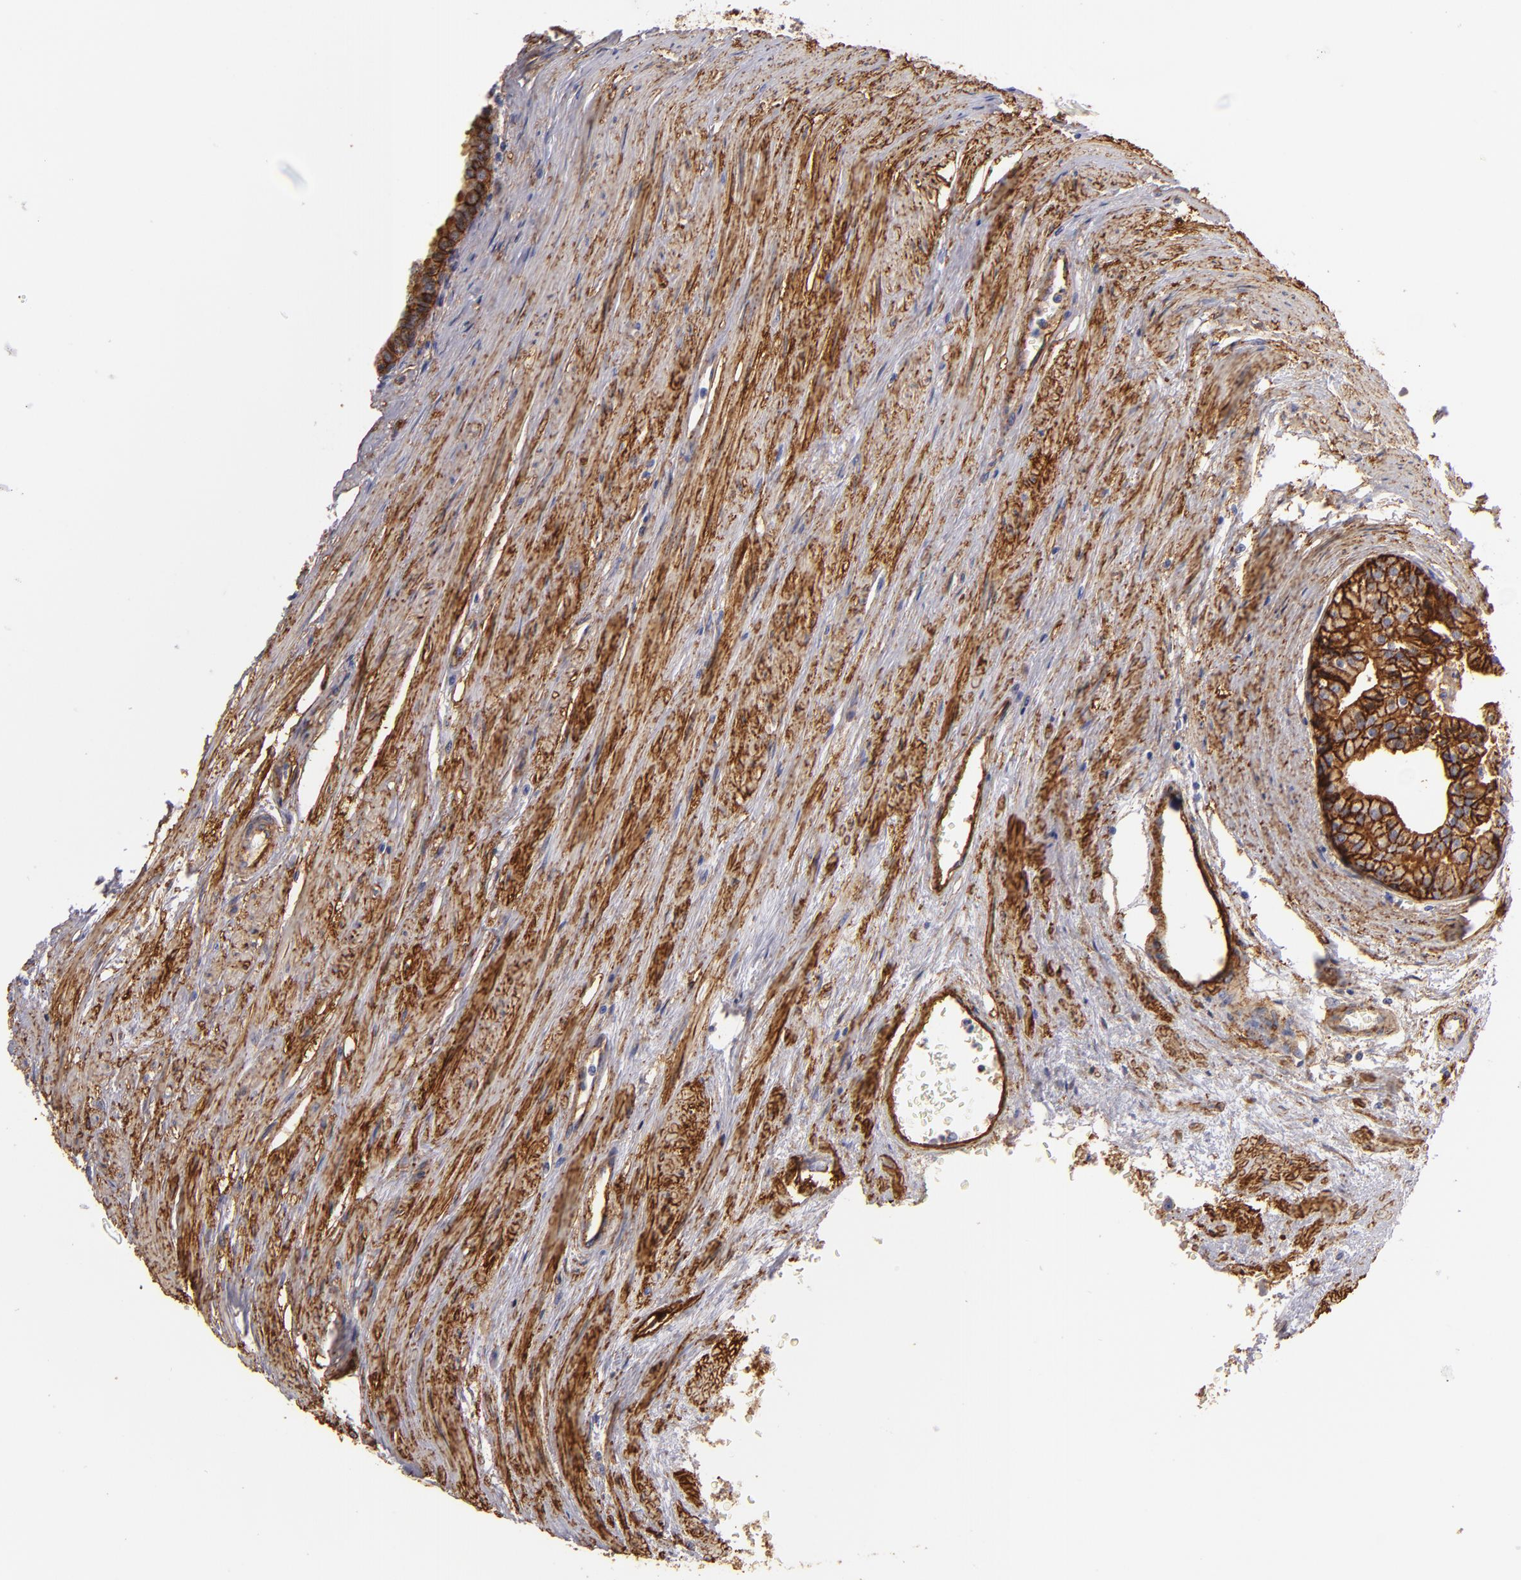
{"staining": {"intensity": "strong", "quantity": ">75%", "location": "cytoplasmic/membranous"}, "tissue": "prostate cancer", "cell_type": "Tumor cells", "image_type": "cancer", "snomed": [{"axis": "morphology", "description": "Adenocarcinoma, High grade"}, {"axis": "topography", "description": "Prostate"}], "caption": "Prostate cancer stained with DAB IHC exhibits high levels of strong cytoplasmic/membranous staining in about >75% of tumor cells.", "gene": "CD151", "patient": {"sex": "male", "age": 56}}